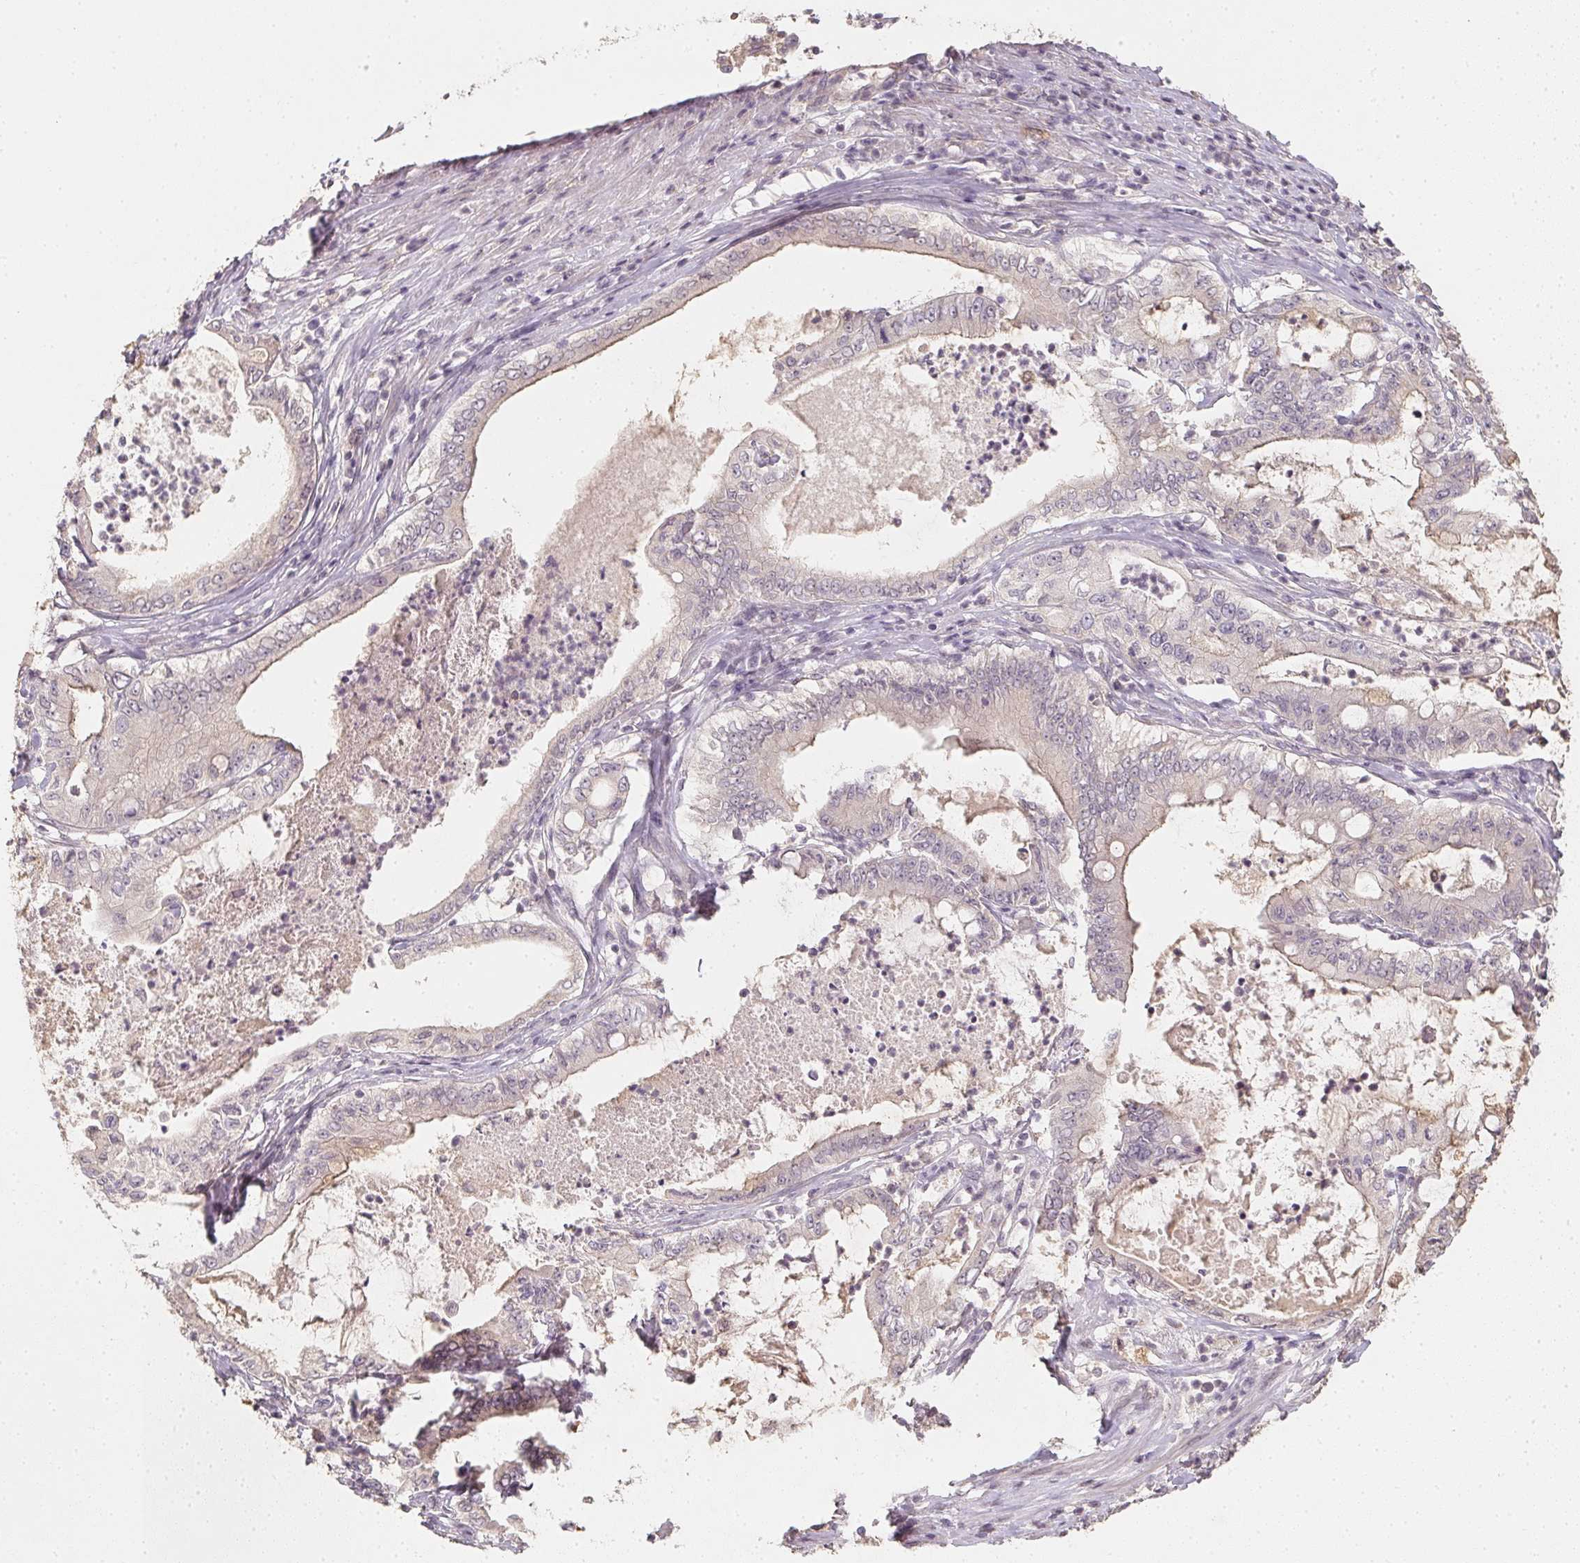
{"staining": {"intensity": "weak", "quantity": "<25%", "location": "cytoplasmic/membranous"}, "tissue": "pancreatic cancer", "cell_type": "Tumor cells", "image_type": "cancer", "snomed": [{"axis": "morphology", "description": "Adenocarcinoma, NOS"}, {"axis": "topography", "description": "Pancreas"}], "caption": "DAB (3,3'-diaminobenzidine) immunohistochemical staining of human pancreatic cancer displays no significant positivity in tumor cells.", "gene": "SOAT1", "patient": {"sex": "male", "age": 71}}